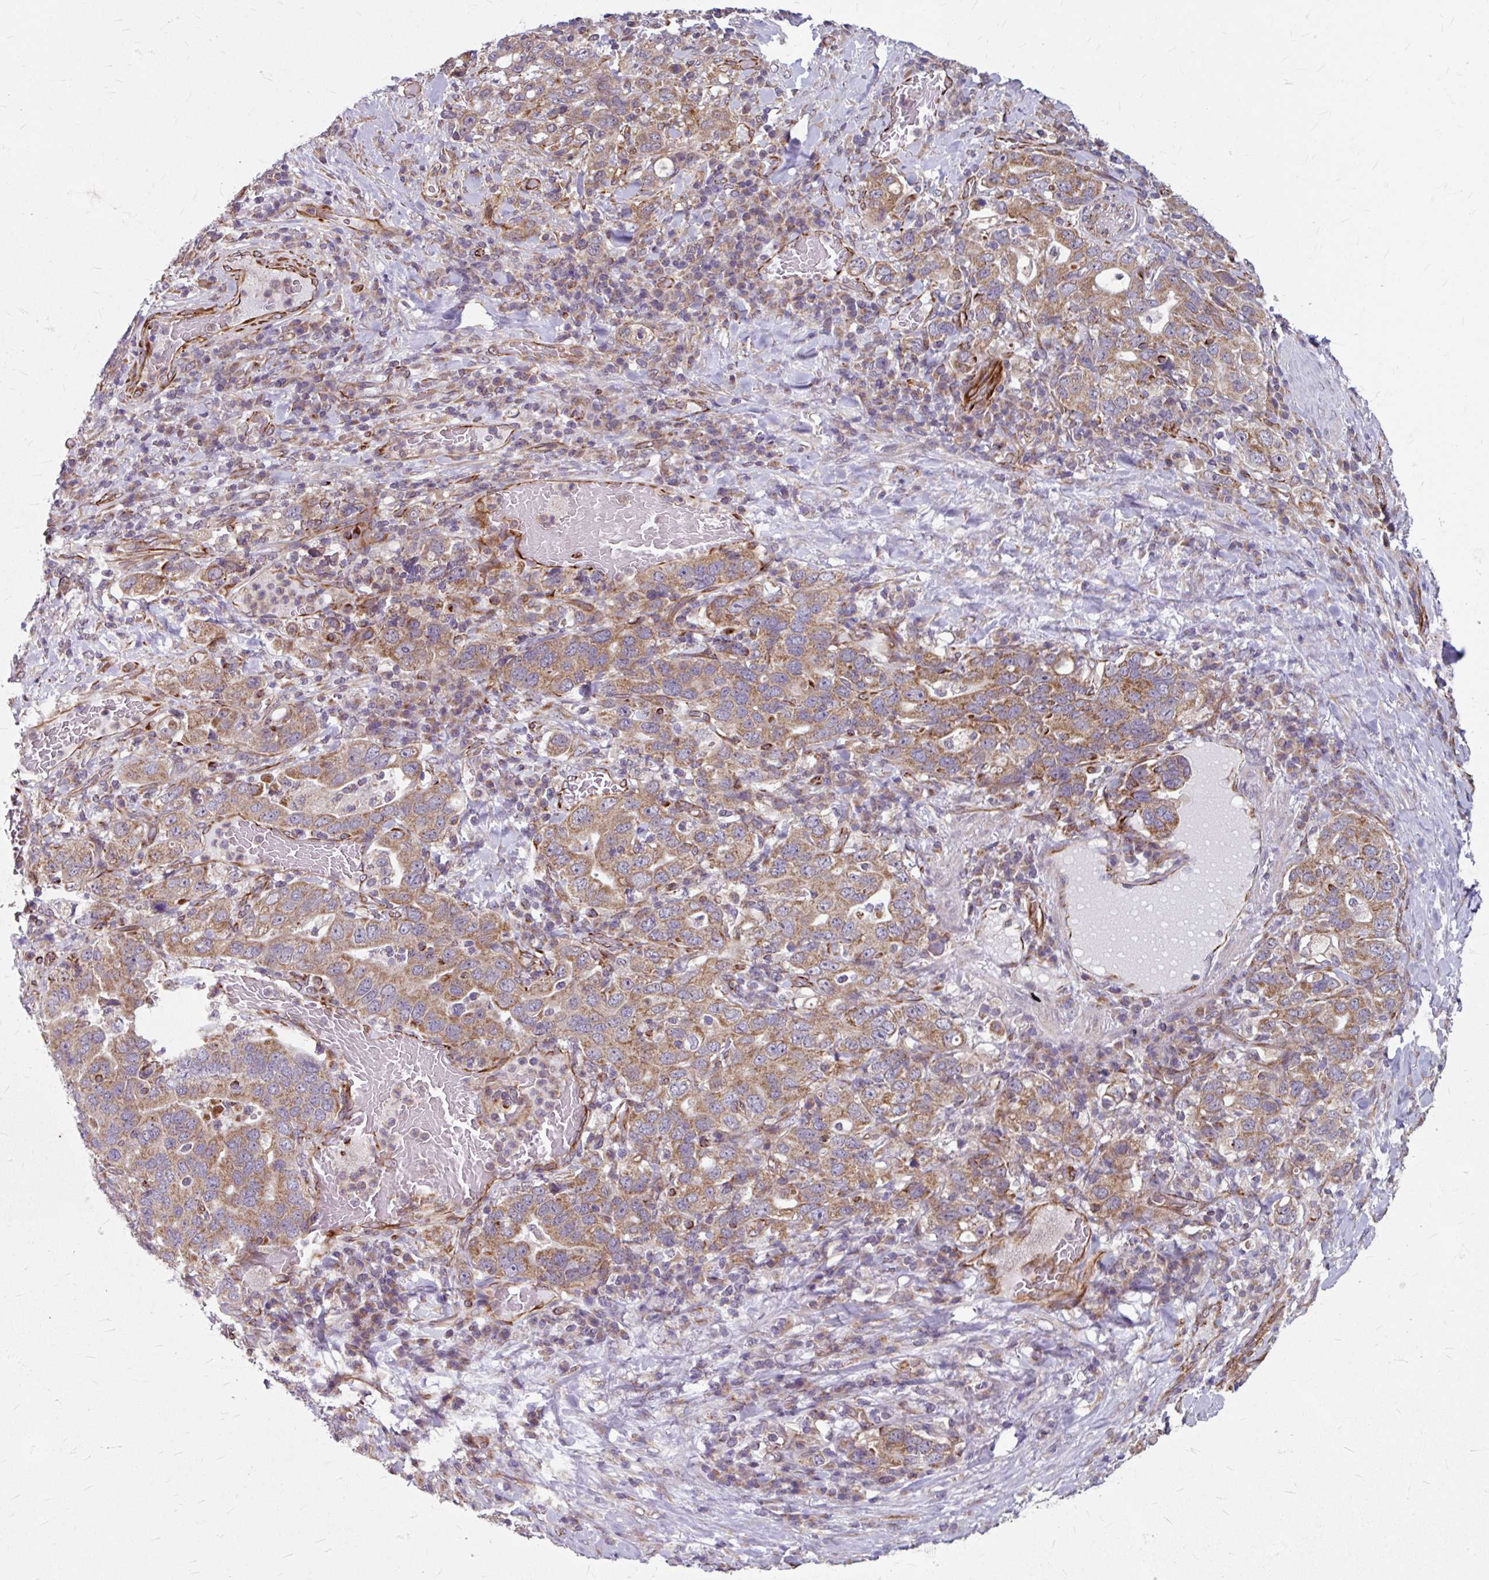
{"staining": {"intensity": "moderate", "quantity": ">75%", "location": "cytoplasmic/membranous"}, "tissue": "stomach cancer", "cell_type": "Tumor cells", "image_type": "cancer", "snomed": [{"axis": "morphology", "description": "Adenocarcinoma, NOS"}, {"axis": "topography", "description": "Stomach, upper"}, {"axis": "topography", "description": "Stomach"}], "caption": "The image demonstrates immunohistochemical staining of adenocarcinoma (stomach). There is moderate cytoplasmic/membranous staining is present in about >75% of tumor cells.", "gene": "DAAM2", "patient": {"sex": "male", "age": 62}}